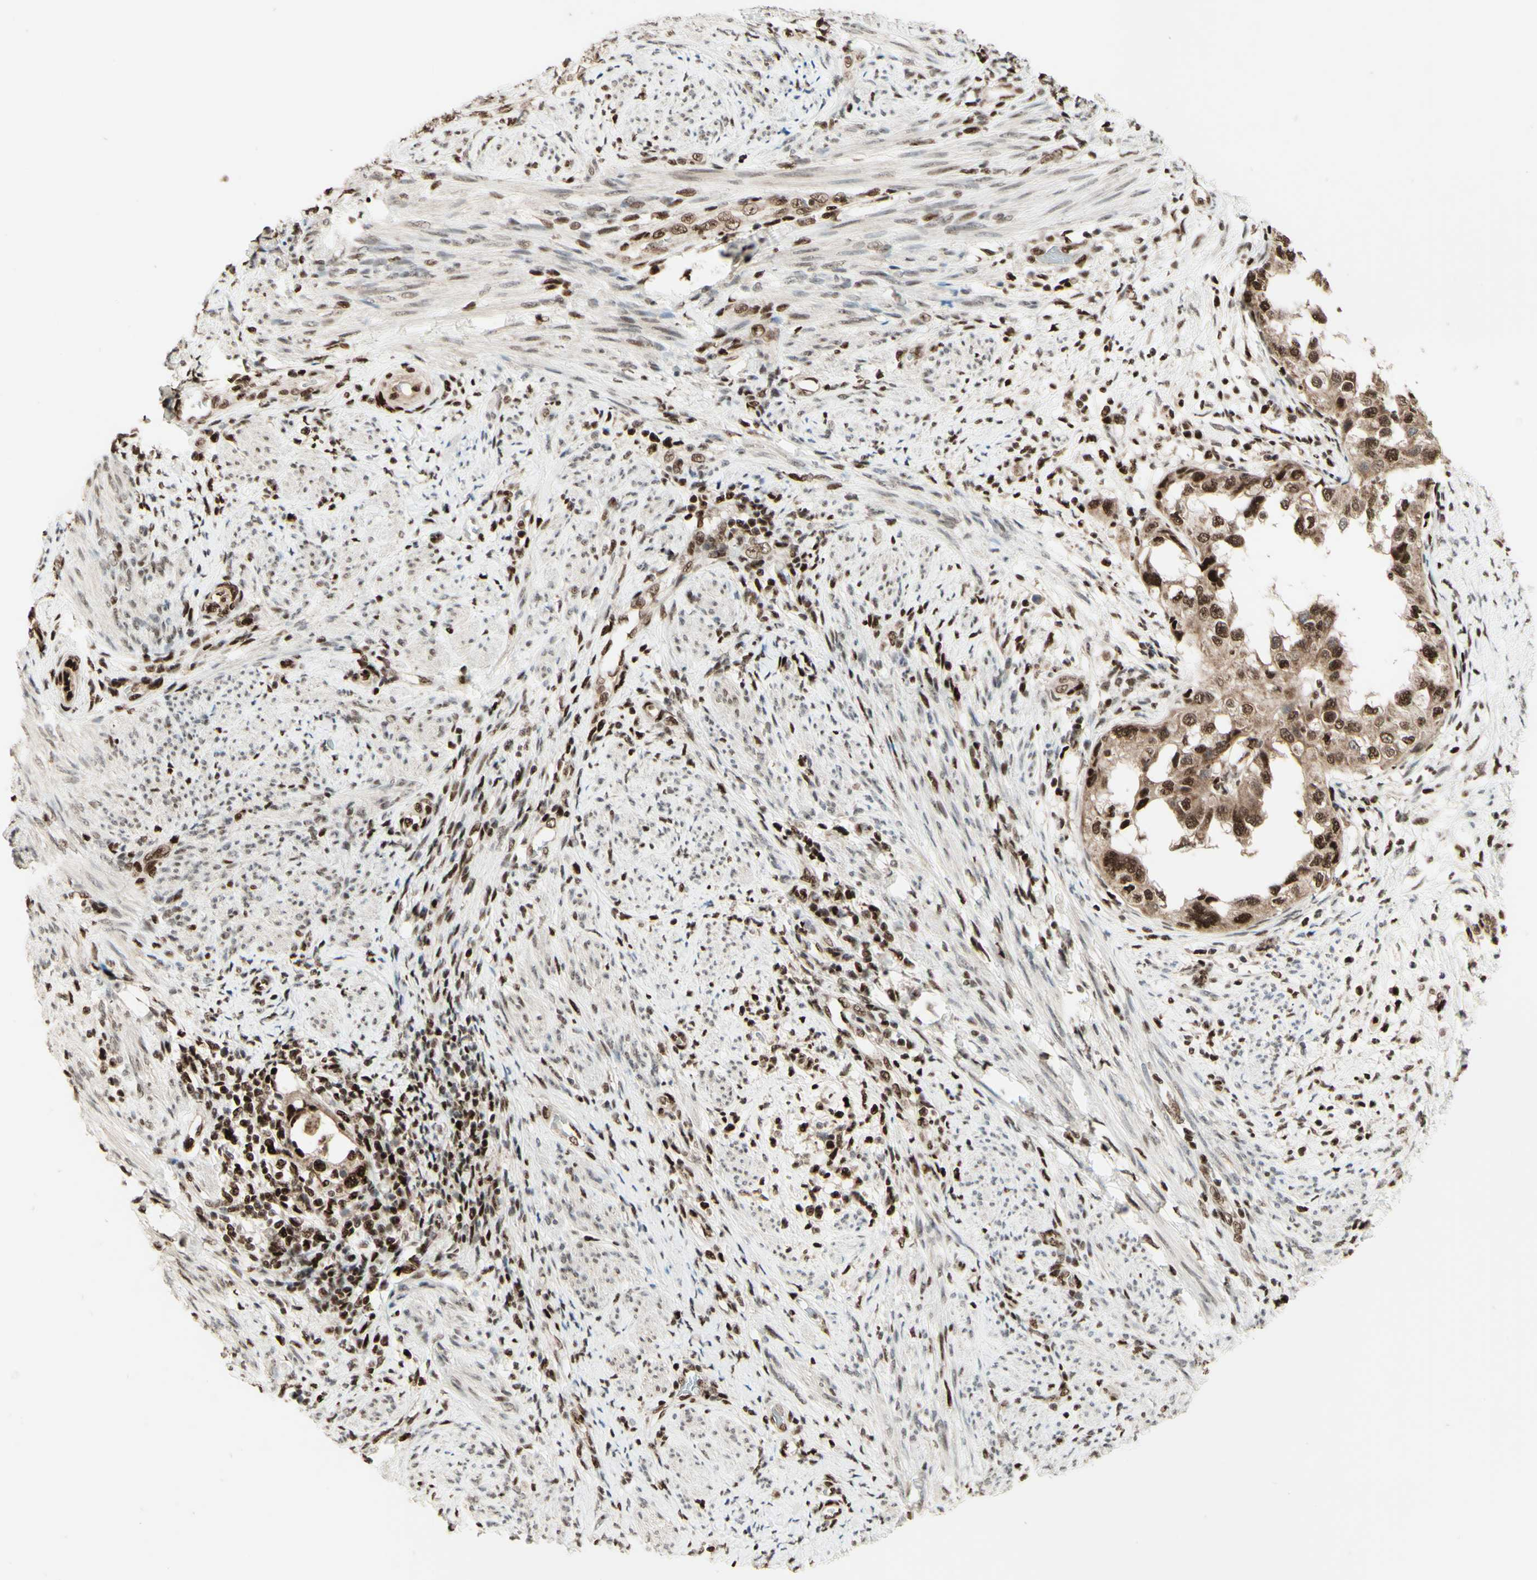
{"staining": {"intensity": "moderate", "quantity": ">75%", "location": "cytoplasmic/membranous,nuclear"}, "tissue": "endometrial cancer", "cell_type": "Tumor cells", "image_type": "cancer", "snomed": [{"axis": "morphology", "description": "Adenocarcinoma, NOS"}, {"axis": "topography", "description": "Endometrium"}], "caption": "Immunohistochemistry (IHC) of endometrial cancer displays medium levels of moderate cytoplasmic/membranous and nuclear expression in approximately >75% of tumor cells. (DAB (3,3'-diaminobenzidine) IHC, brown staining for protein, blue staining for nuclei).", "gene": "NR3C1", "patient": {"sex": "female", "age": 85}}